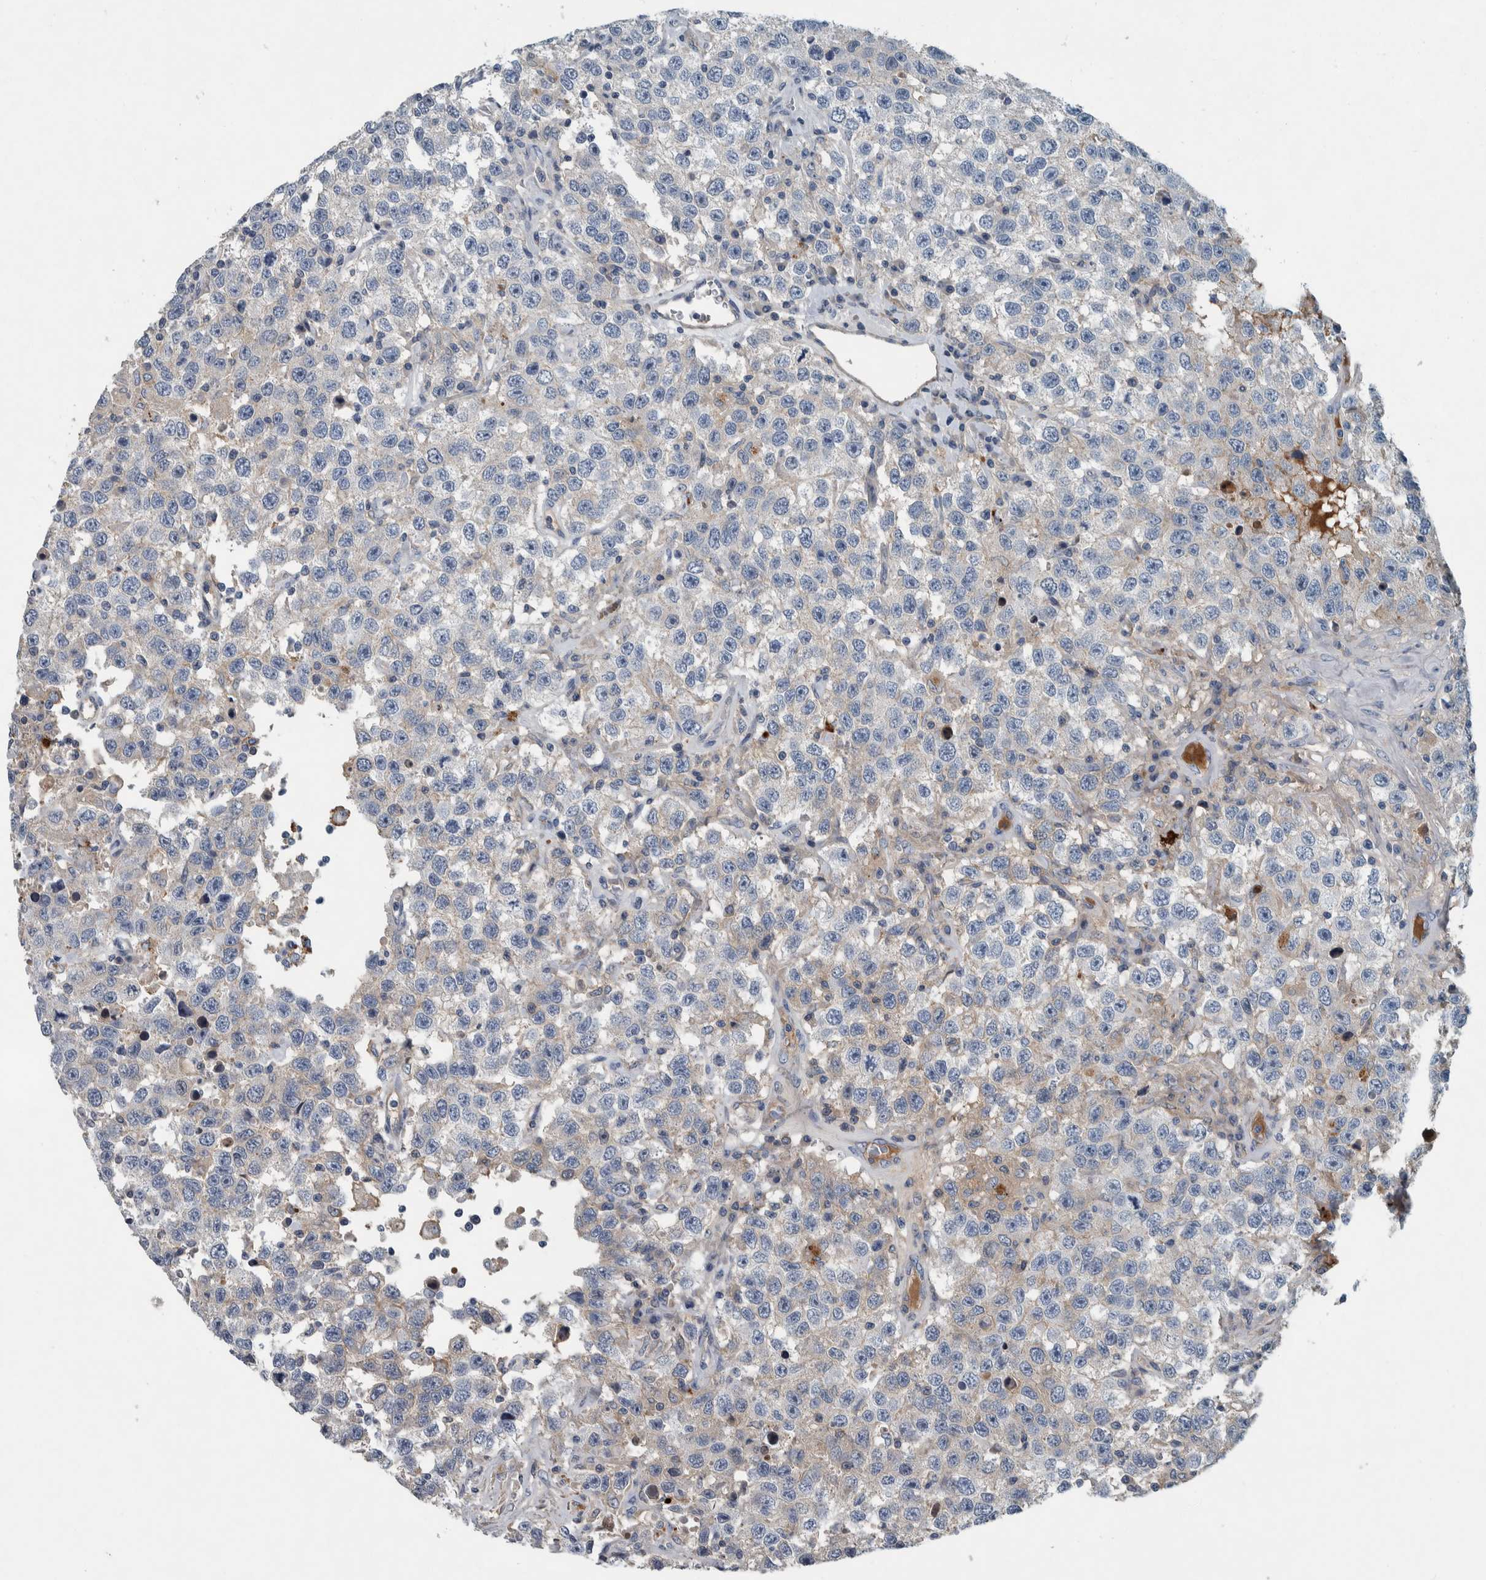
{"staining": {"intensity": "weak", "quantity": "<25%", "location": "cytoplasmic/membranous"}, "tissue": "testis cancer", "cell_type": "Tumor cells", "image_type": "cancer", "snomed": [{"axis": "morphology", "description": "Seminoma, NOS"}, {"axis": "topography", "description": "Testis"}], "caption": "Seminoma (testis) stained for a protein using immunohistochemistry (IHC) demonstrates no staining tumor cells.", "gene": "SERPINC1", "patient": {"sex": "male", "age": 41}}